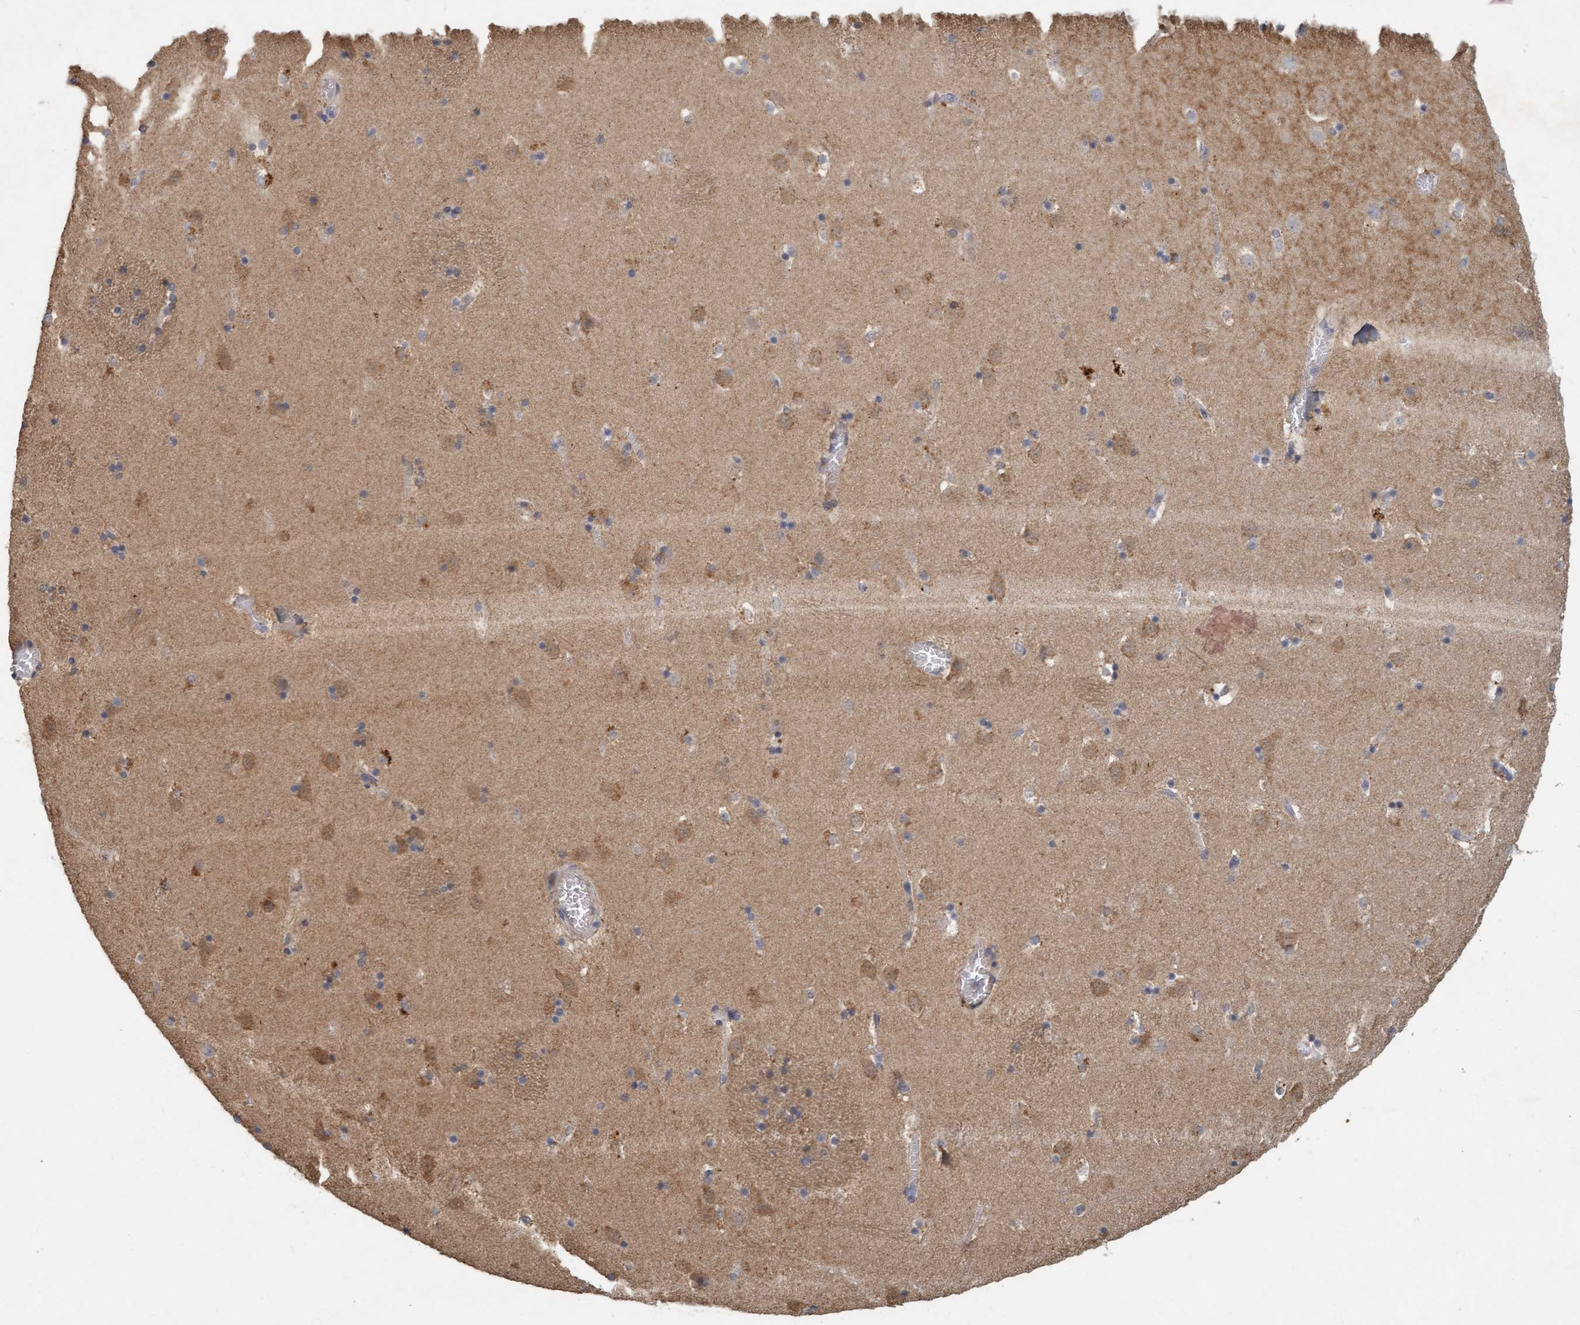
{"staining": {"intensity": "weak", "quantity": "<25%", "location": "cytoplasmic/membranous"}, "tissue": "caudate", "cell_type": "Glial cells", "image_type": "normal", "snomed": [{"axis": "morphology", "description": "Normal tissue, NOS"}, {"axis": "topography", "description": "Lateral ventricle wall"}], "caption": "DAB immunohistochemical staining of benign caudate shows no significant staining in glial cells.", "gene": "VSIG8", "patient": {"sex": "male", "age": 45}}